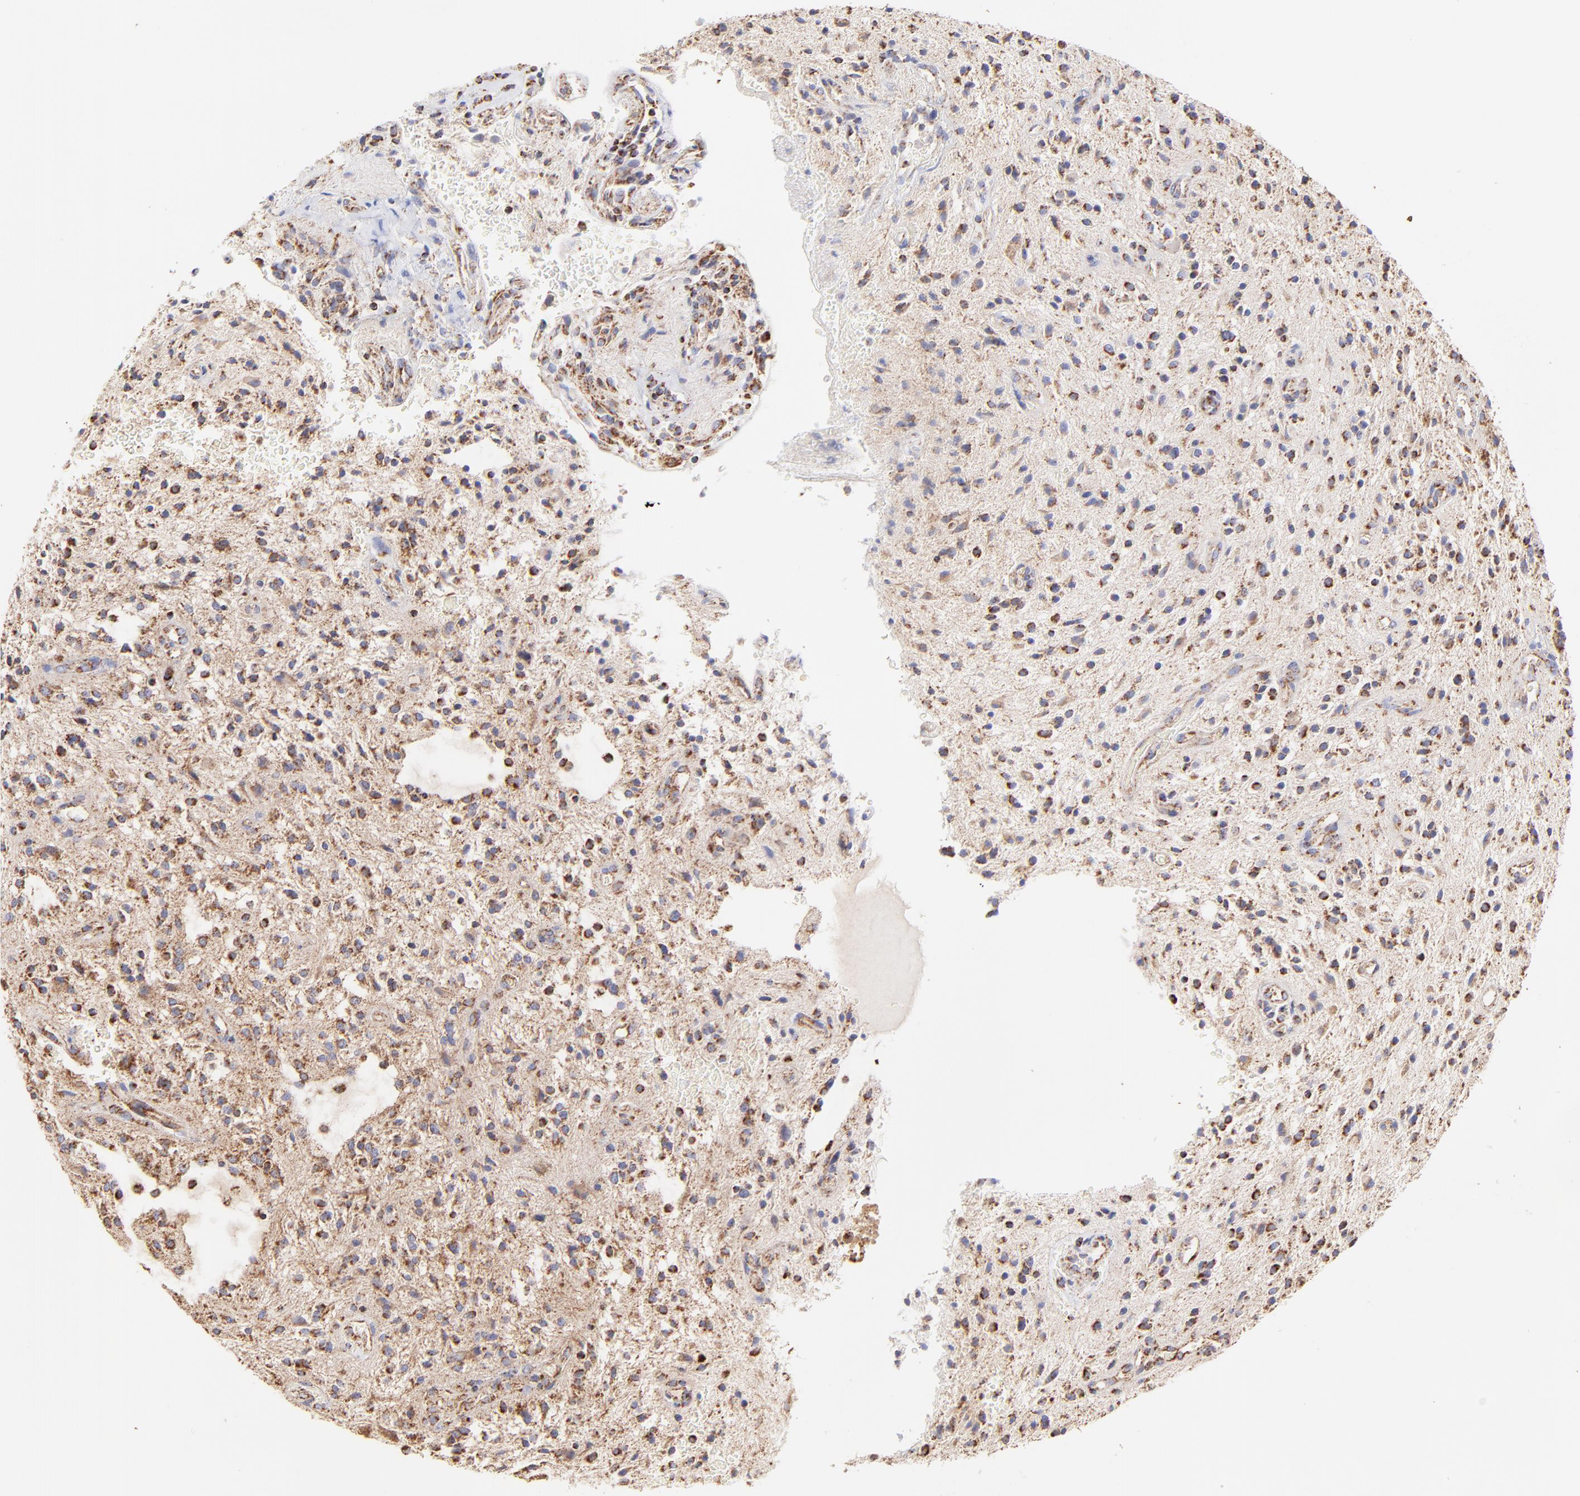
{"staining": {"intensity": "moderate", "quantity": "25%-75%", "location": "cytoplasmic/membranous"}, "tissue": "glioma", "cell_type": "Tumor cells", "image_type": "cancer", "snomed": [{"axis": "morphology", "description": "Glioma, malignant, NOS"}, {"axis": "topography", "description": "Cerebellum"}], "caption": "IHC micrograph of neoplastic tissue: glioma stained using immunohistochemistry shows medium levels of moderate protein expression localized specifically in the cytoplasmic/membranous of tumor cells, appearing as a cytoplasmic/membranous brown color.", "gene": "ECH1", "patient": {"sex": "female", "age": 10}}